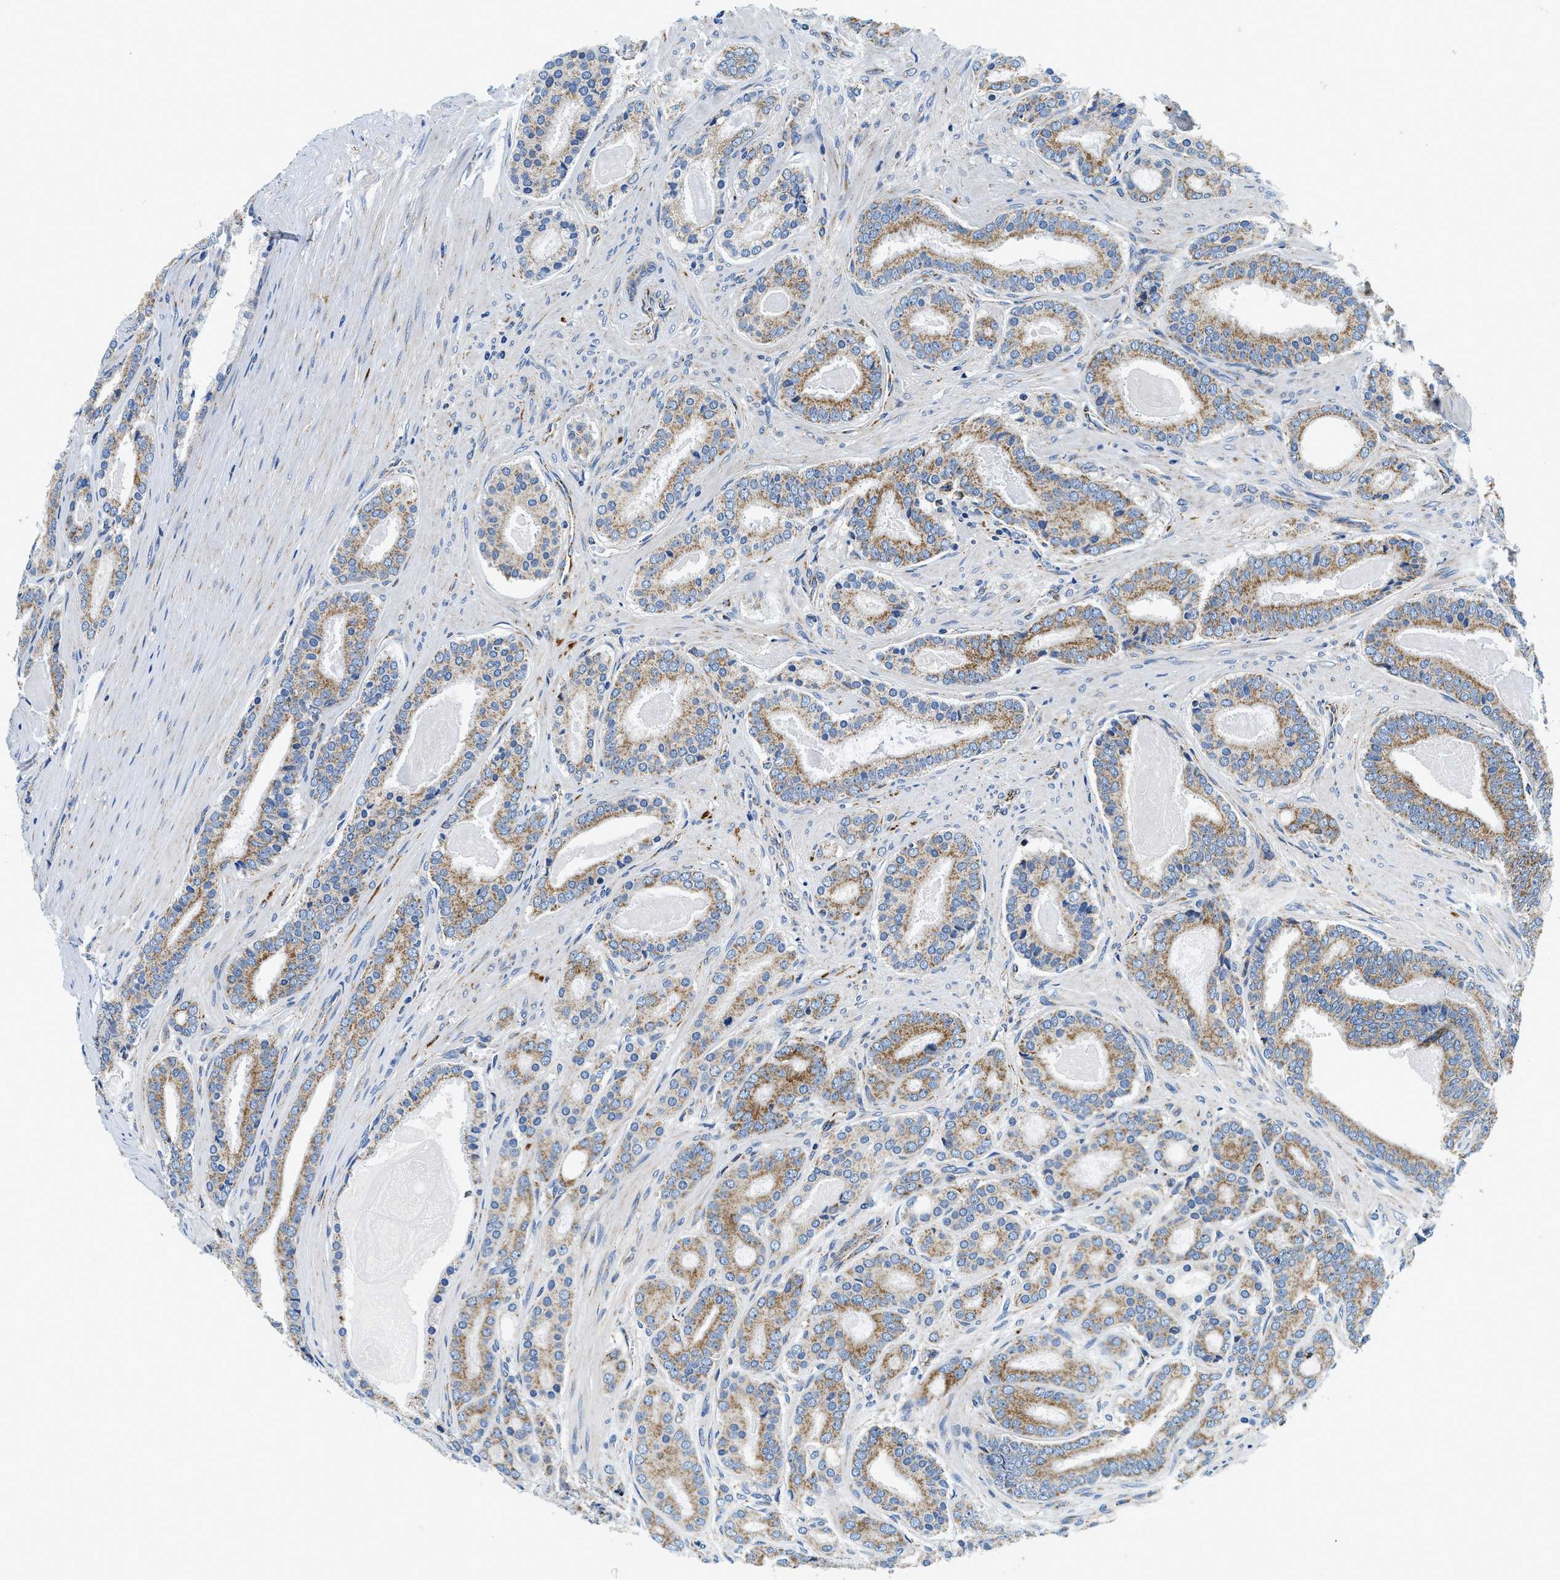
{"staining": {"intensity": "moderate", "quantity": ">75%", "location": "cytoplasmic/membranous"}, "tissue": "prostate cancer", "cell_type": "Tumor cells", "image_type": "cancer", "snomed": [{"axis": "morphology", "description": "Adenocarcinoma, High grade"}, {"axis": "topography", "description": "Prostate"}], "caption": "Prostate cancer stained for a protein (brown) displays moderate cytoplasmic/membranous positive expression in about >75% of tumor cells.", "gene": "SAMD4B", "patient": {"sex": "male", "age": 60}}